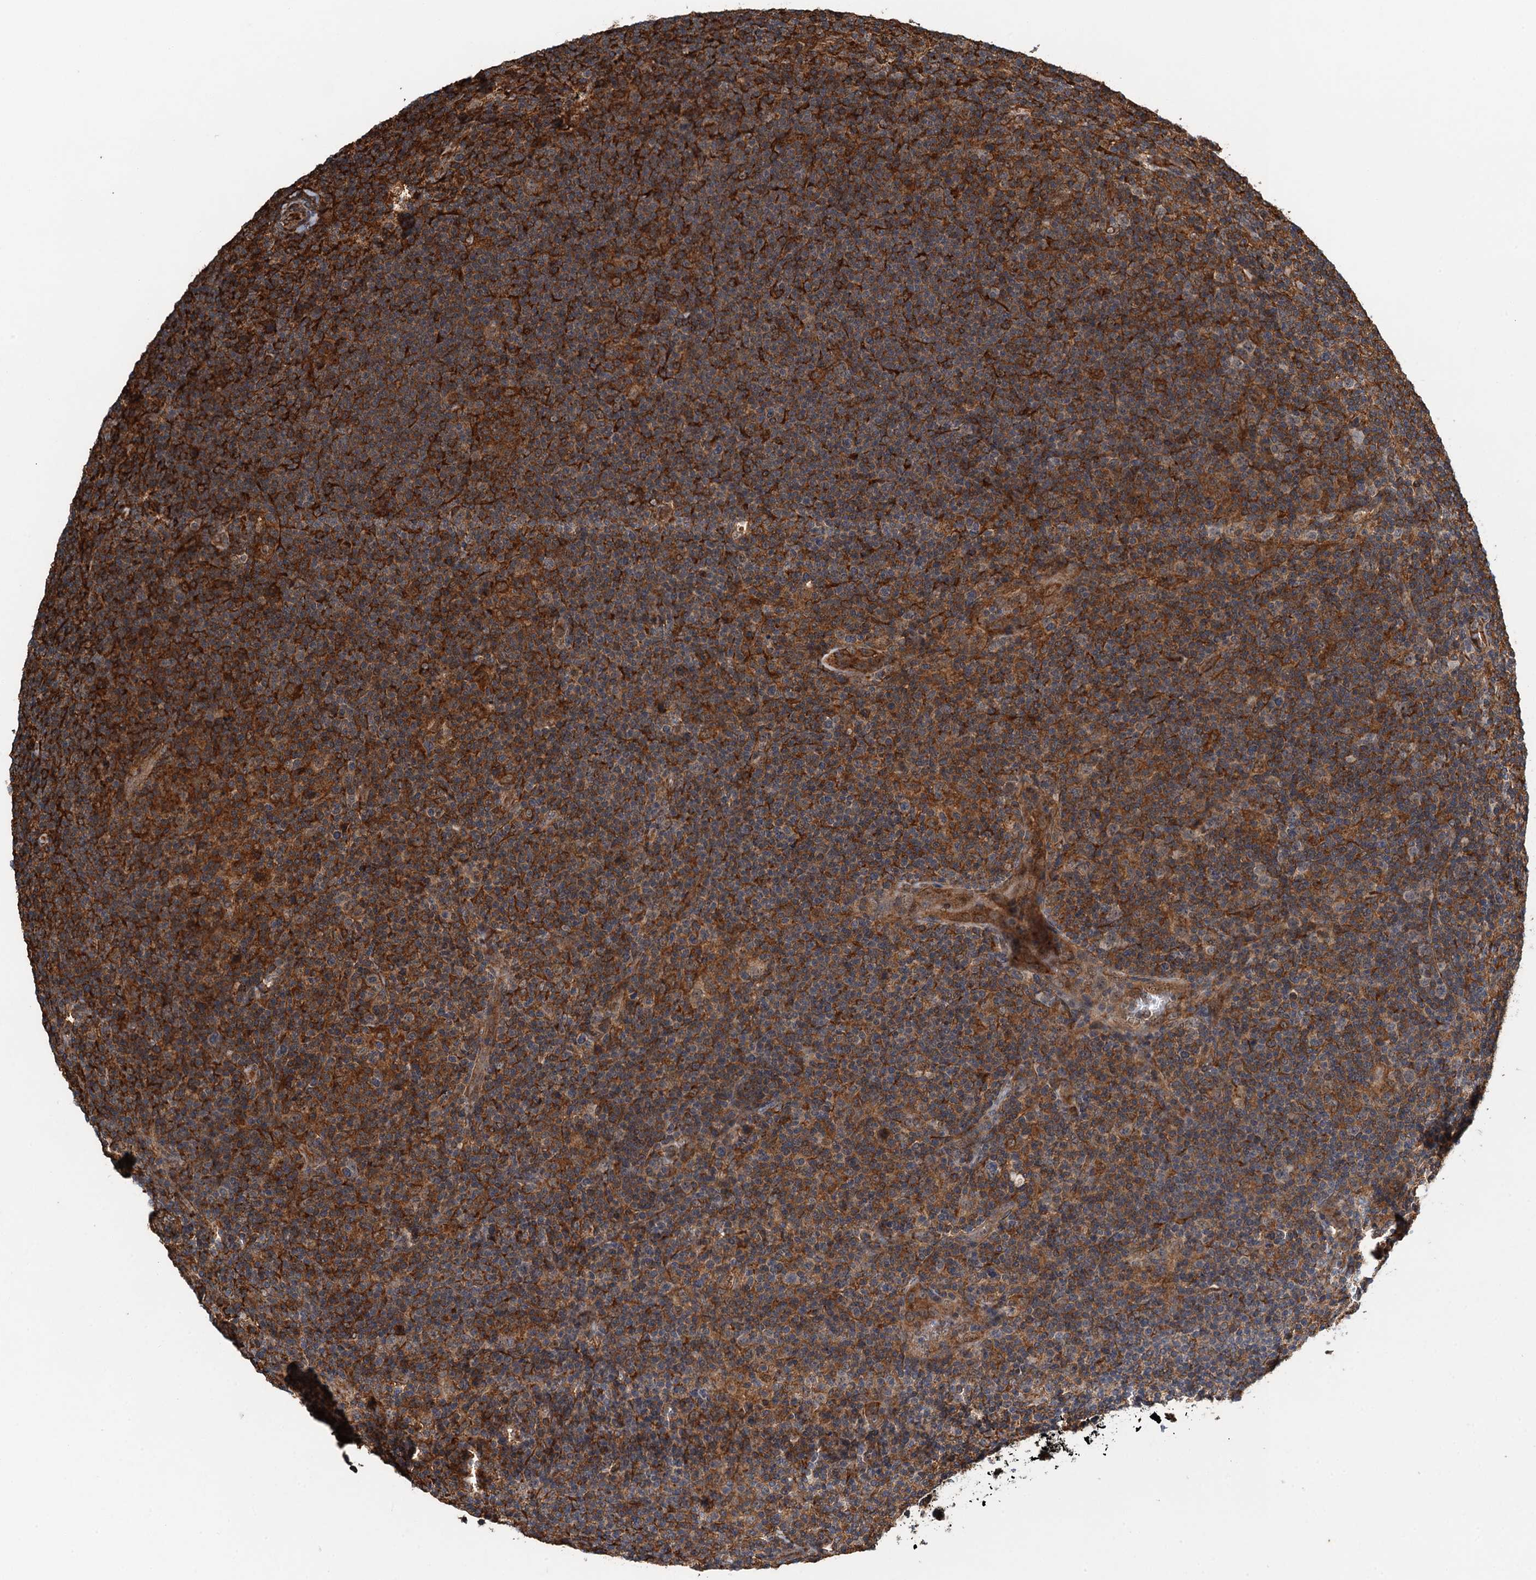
{"staining": {"intensity": "weak", "quantity": "25%-75%", "location": "cytoplasmic/membranous"}, "tissue": "lymphoma", "cell_type": "Tumor cells", "image_type": "cancer", "snomed": [{"axis": "morphology", "description": "Hodgkin's disease, NOS"}, {"axis": "topography", "description": "Lymph node"}], "caption": "IHC staining of Hodgkin's disease, which exhibits low levels of weak cytoplasmic/membranous expression in approximately 25%-75% of tumor cells indicating weak cytoplasmic/membranous protein staining. The staining was performed using DAB (brown) for protein detection and nuclei were counterstained in hematoxylin (blue).", "gene": "WHAMM", "patient": {"sex": "female", "age": 57}}